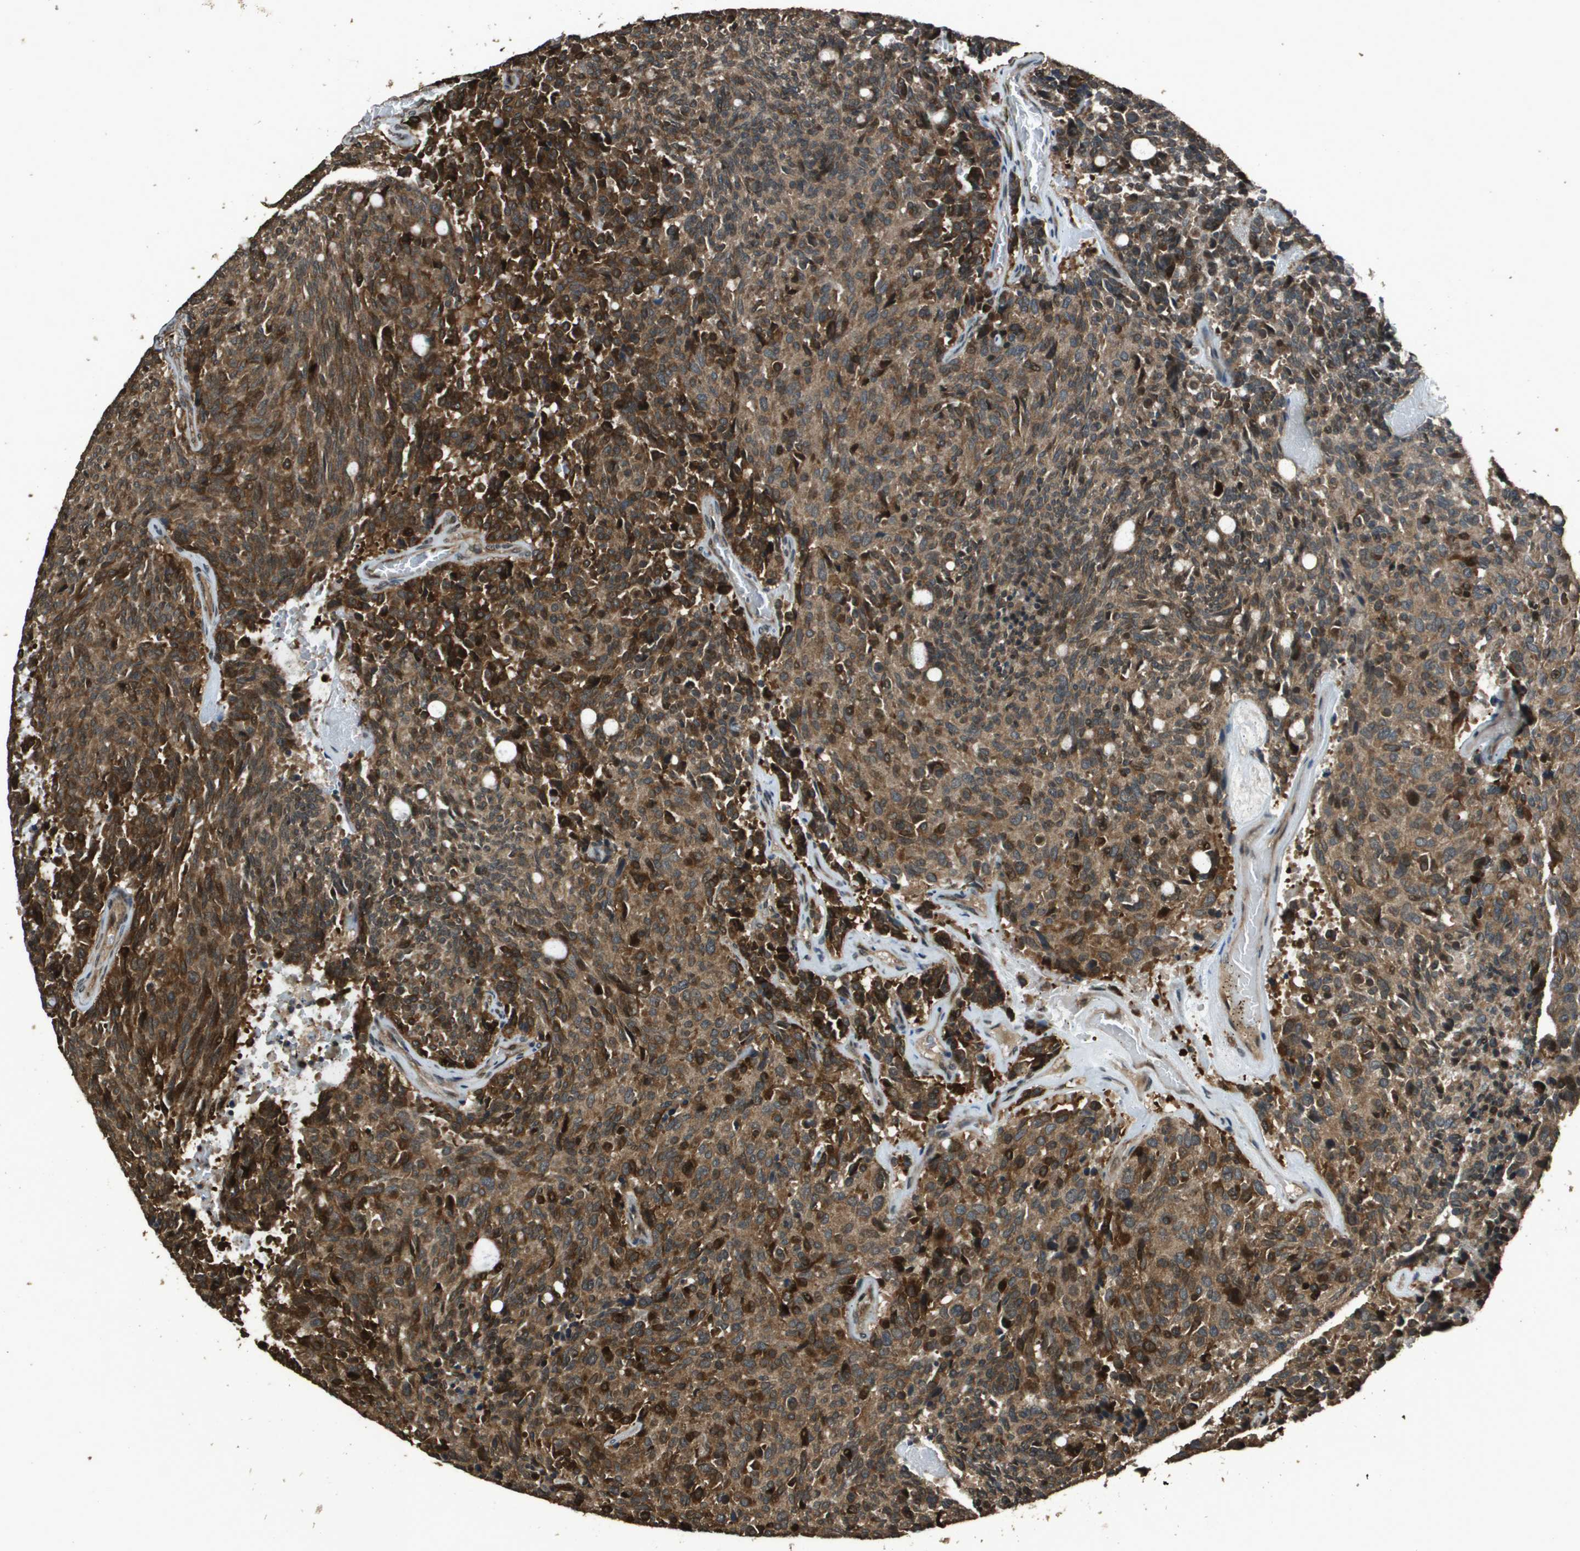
{"staining": {"intensity": "strong", "quantity": ">75%", "location": "cytoplasmic/membranous"}, "tissue": "carcinoid", "cell_type": "Tumor cells", "image_type": "cancer", "snomed": [{"axis": "morphology", "description": "Carcinoid, malignant, NOS"}, {"axis": "topography", "description": "Pancreas"}], "caption": "Malignant carcinoid stained with immunohistochemistry demonstrates strong cytoplasmic/membranous positivity in about >75% of tumor cells.", "gene": "FIG4", "patient": {"sex": "female", "age": 54}}